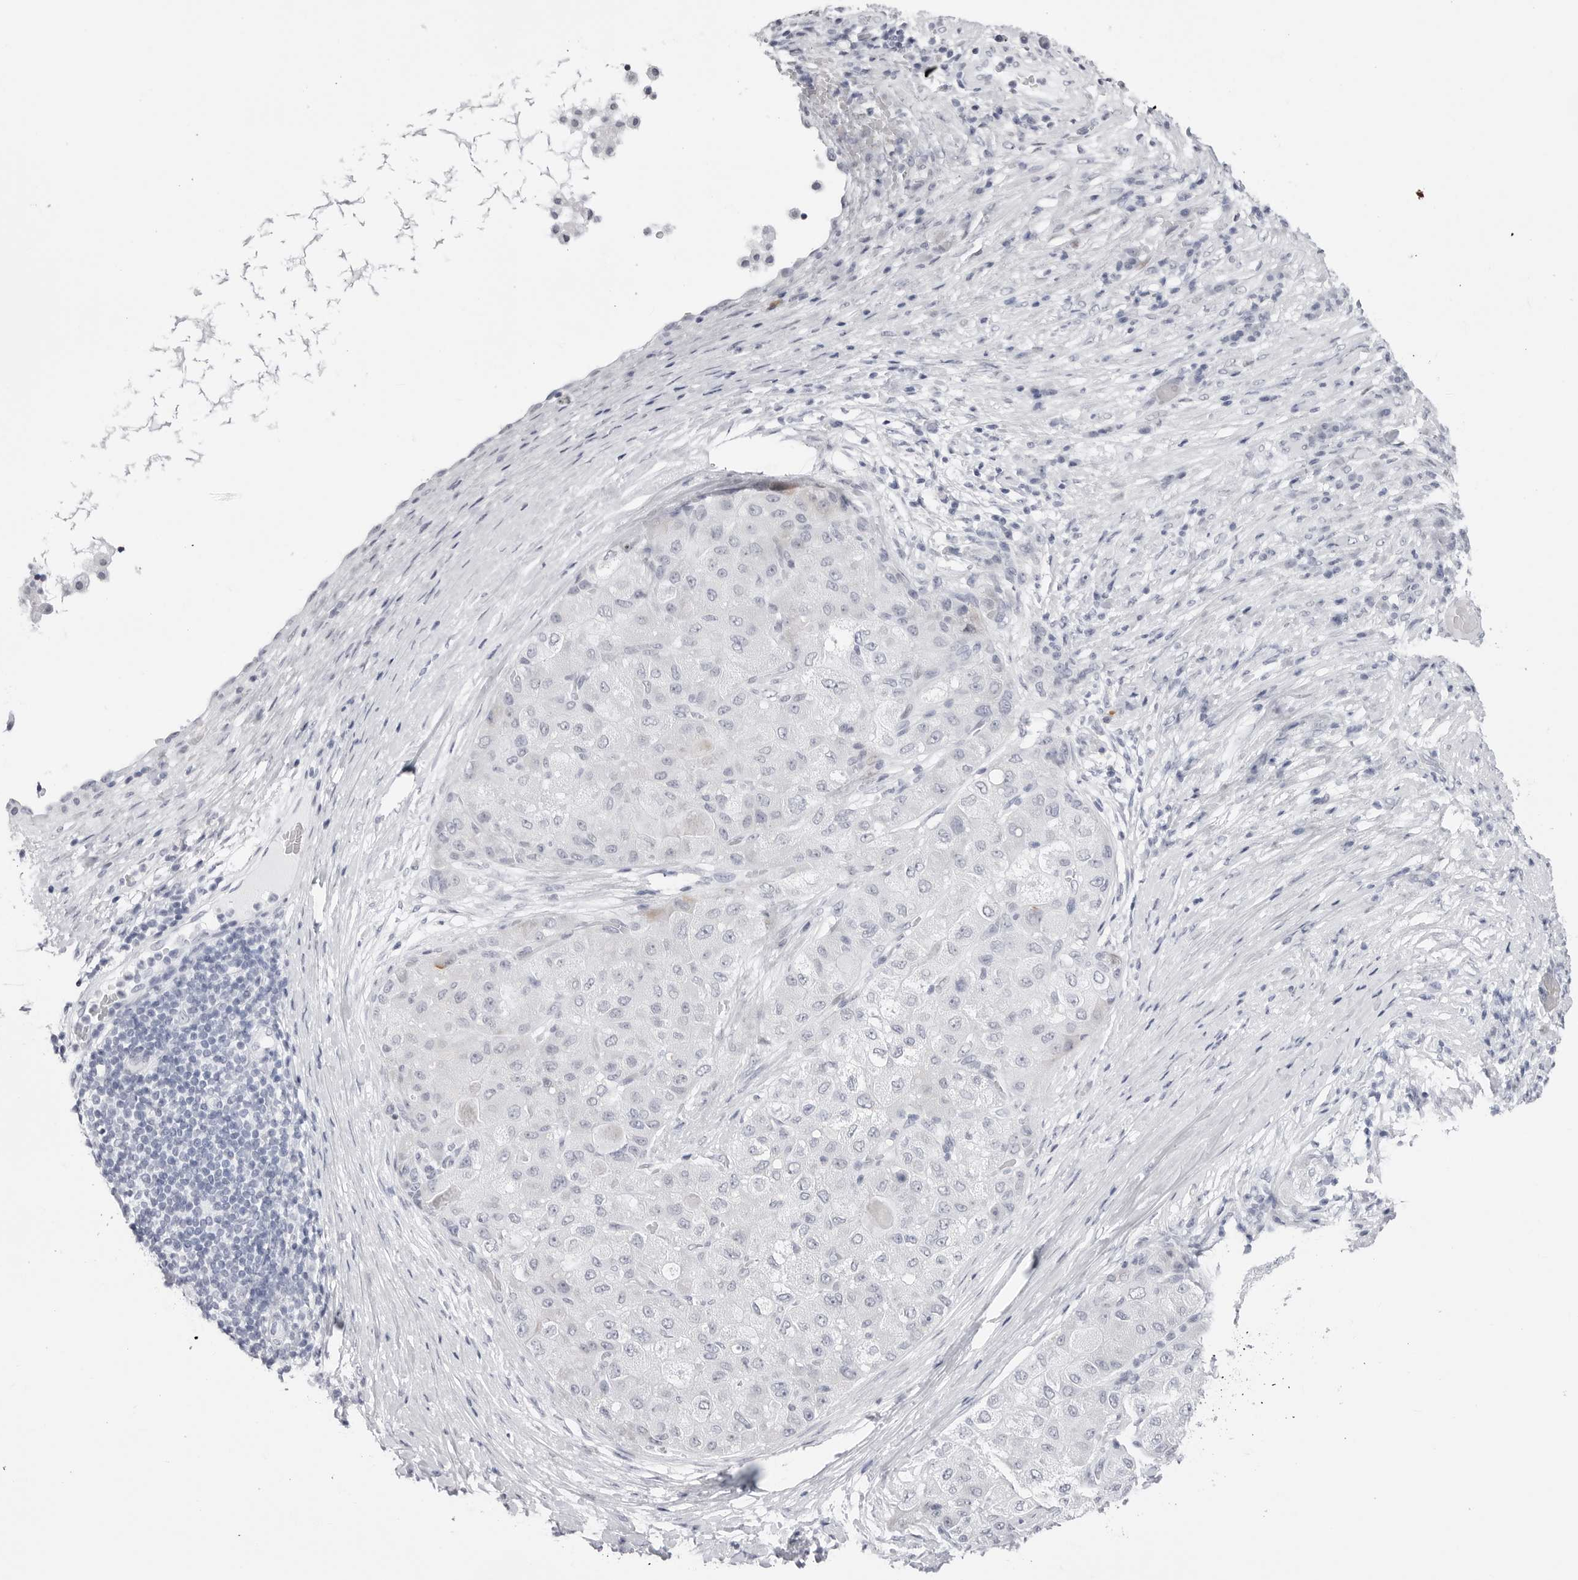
{"staining": {"intensity": "negative", "quantity": "none", "location": "none"}, "tissue": "liver cancer", "cell_type": "Tumor cells", "image_type": "cancer", "snomed": [{"axis": "morphology", "description": "Carcinoma, Hepatocellular, NOS"}, {"axis": "topography", "description": "Liver"}], "caption": "Image shows no significant protein expression in tumor cells of liver cancer.", "gene": "TSSK1B", "patient": {"sex": "male", "age": 80}}